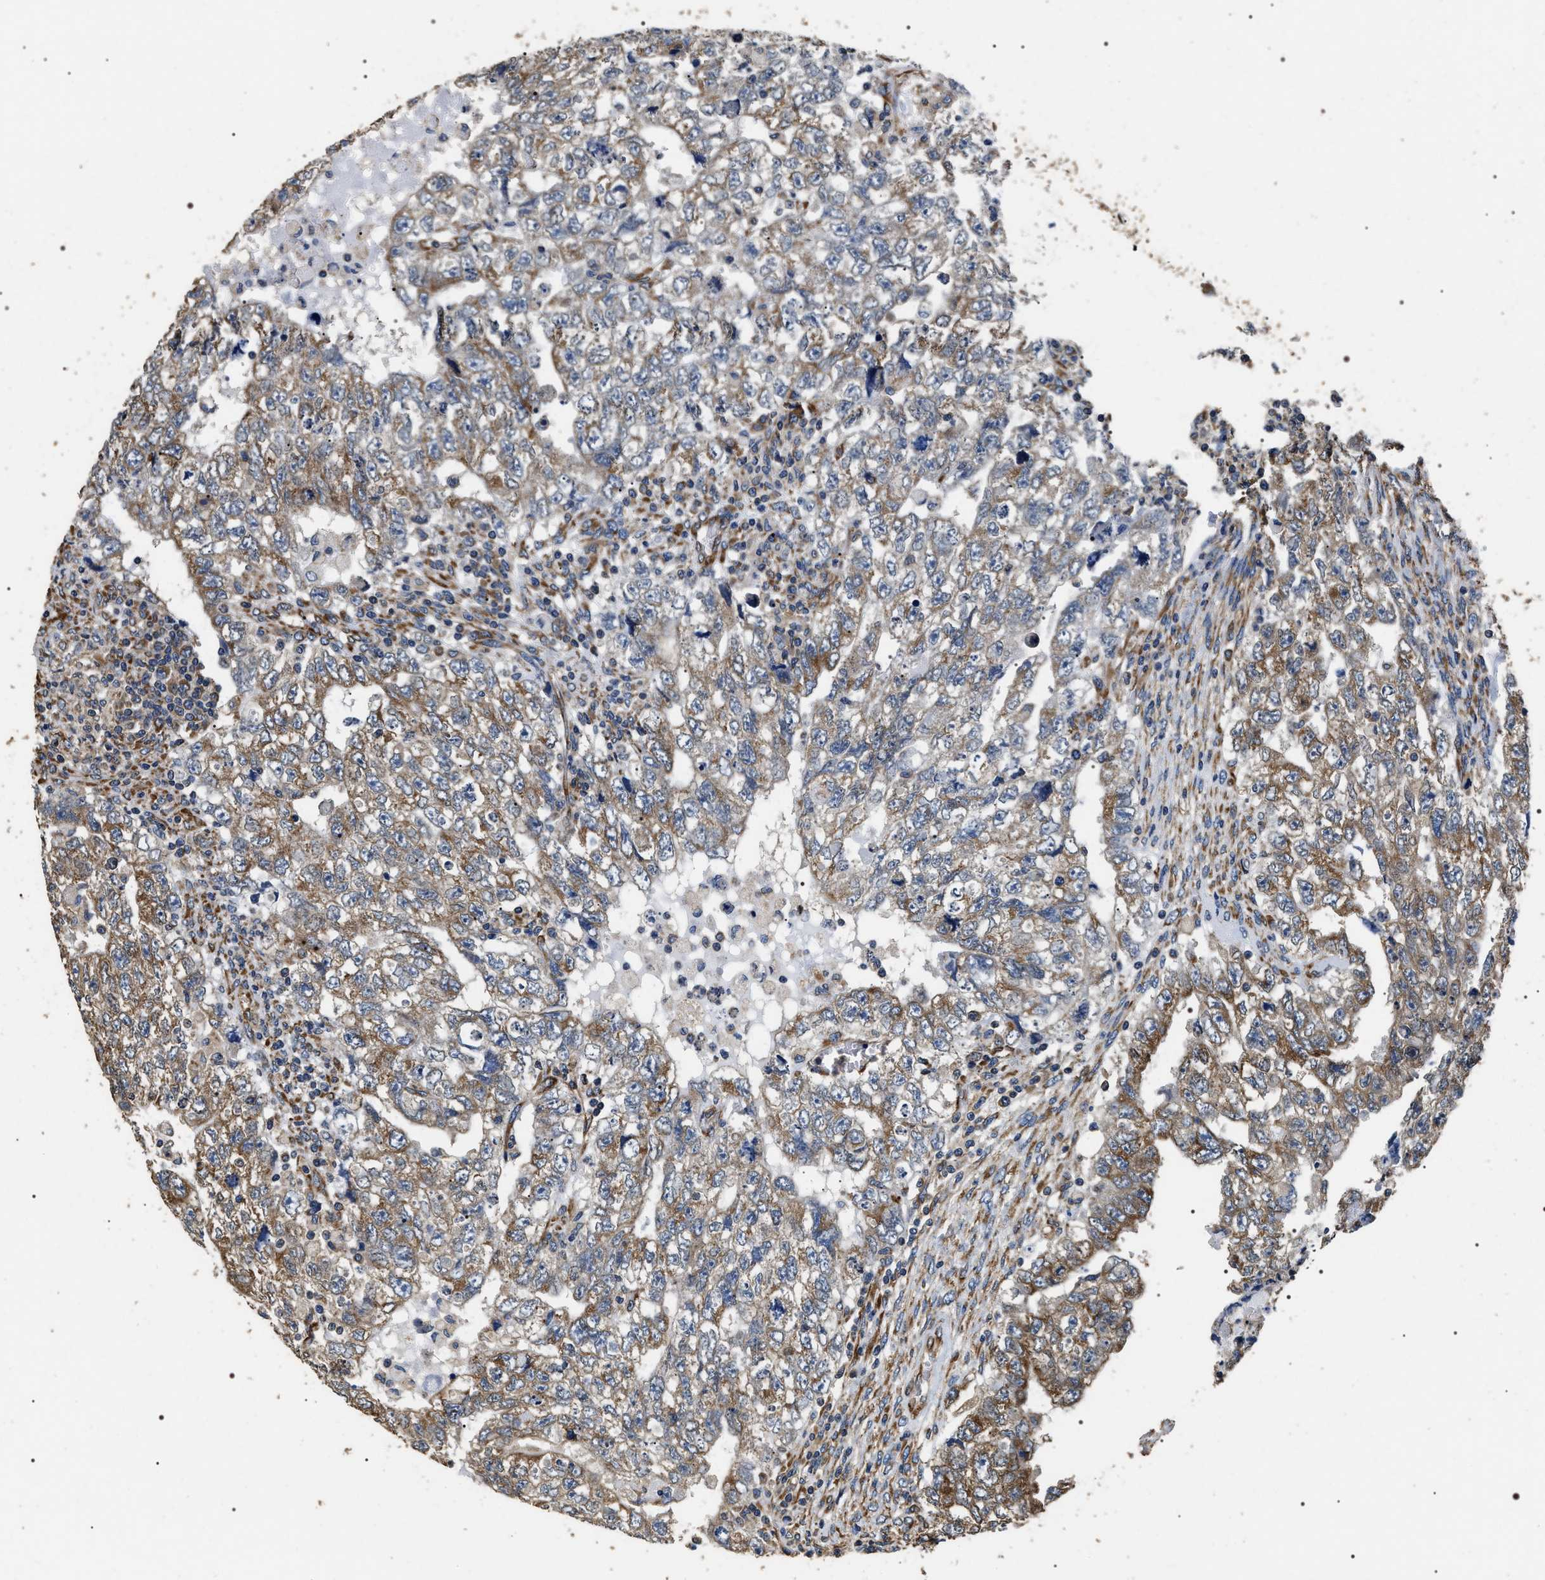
{"staining": {"intensity": "moderate", "quantity": ">75%", "location": "cytoplasmic/membranous"}, "tissue": "testis cancer", "cell_type": "Tumor cells", "image_type": "cancer", "snomed": [{"axis": "morphology", "description": "Carcinoma, Embryonal, NOS"}, {"axis": "topography", "description": "Testis"}], "caption": "The micrograph exhibits a brown stain indicating the presence of a protein in the cytoplasmic/membranous of tumor cells in testis embryonal carcinoma.", "gene": "KTN1", "patient": {"sex": "male", "age": 36}}